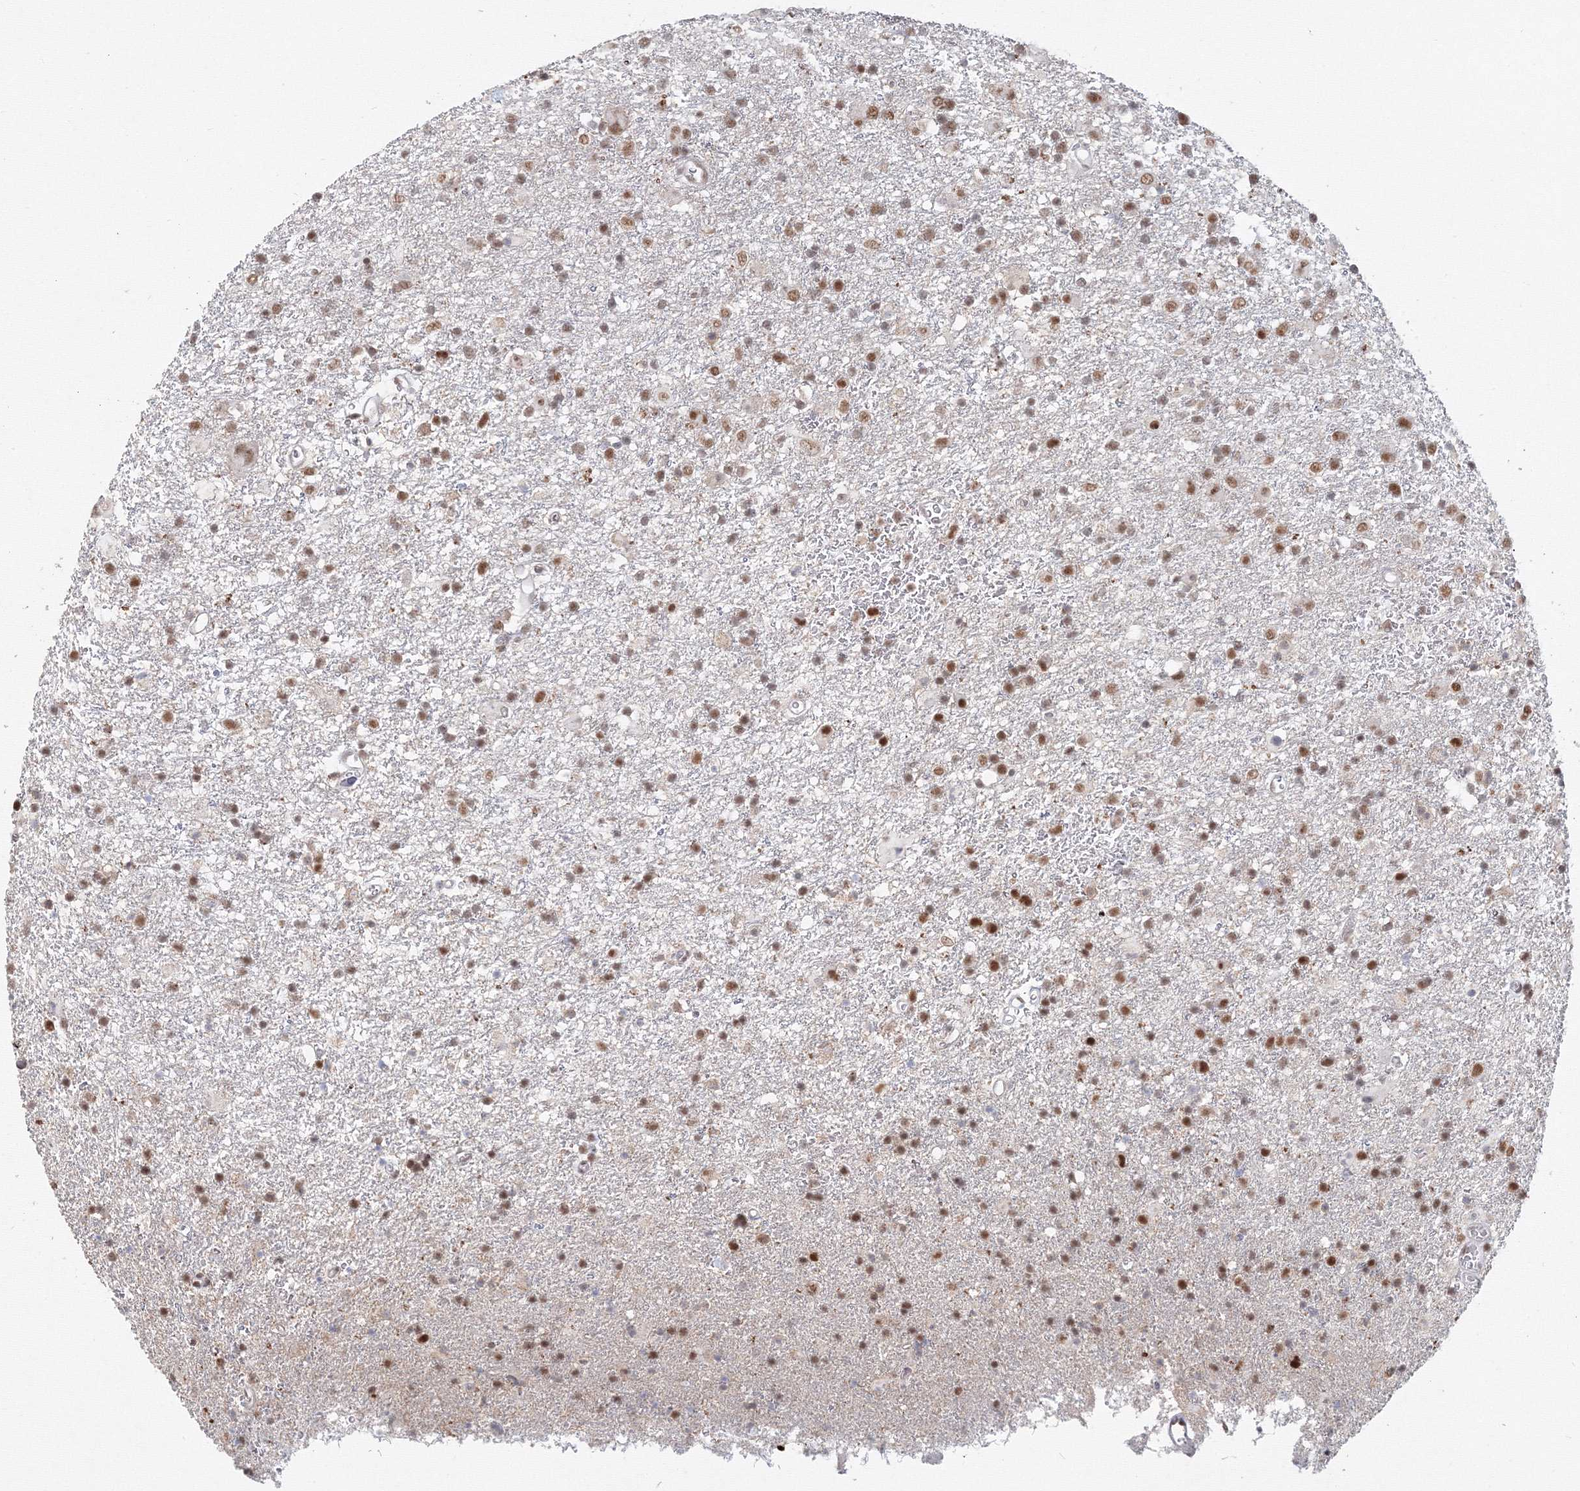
{"staining": {"intensity": "moderate", "quantity": "25%-75%", "location": "nuclear"}, "tissue": "glioma", "cell_type": "Tumor cells", "image_type": "cancer", "snomed": [{"axis": "morphology", "description": "Glioma, malignant, Low grade"}, {"axis": "topography", "description": "Brain"}], "caption": "Immunohistochemistry of glioma reveals medium levels of moderate nuclear positivity in approximately 25%-75% of tumor cells.", "gene": "IWS1", "patient": {"sex": "male", "age": 65}}